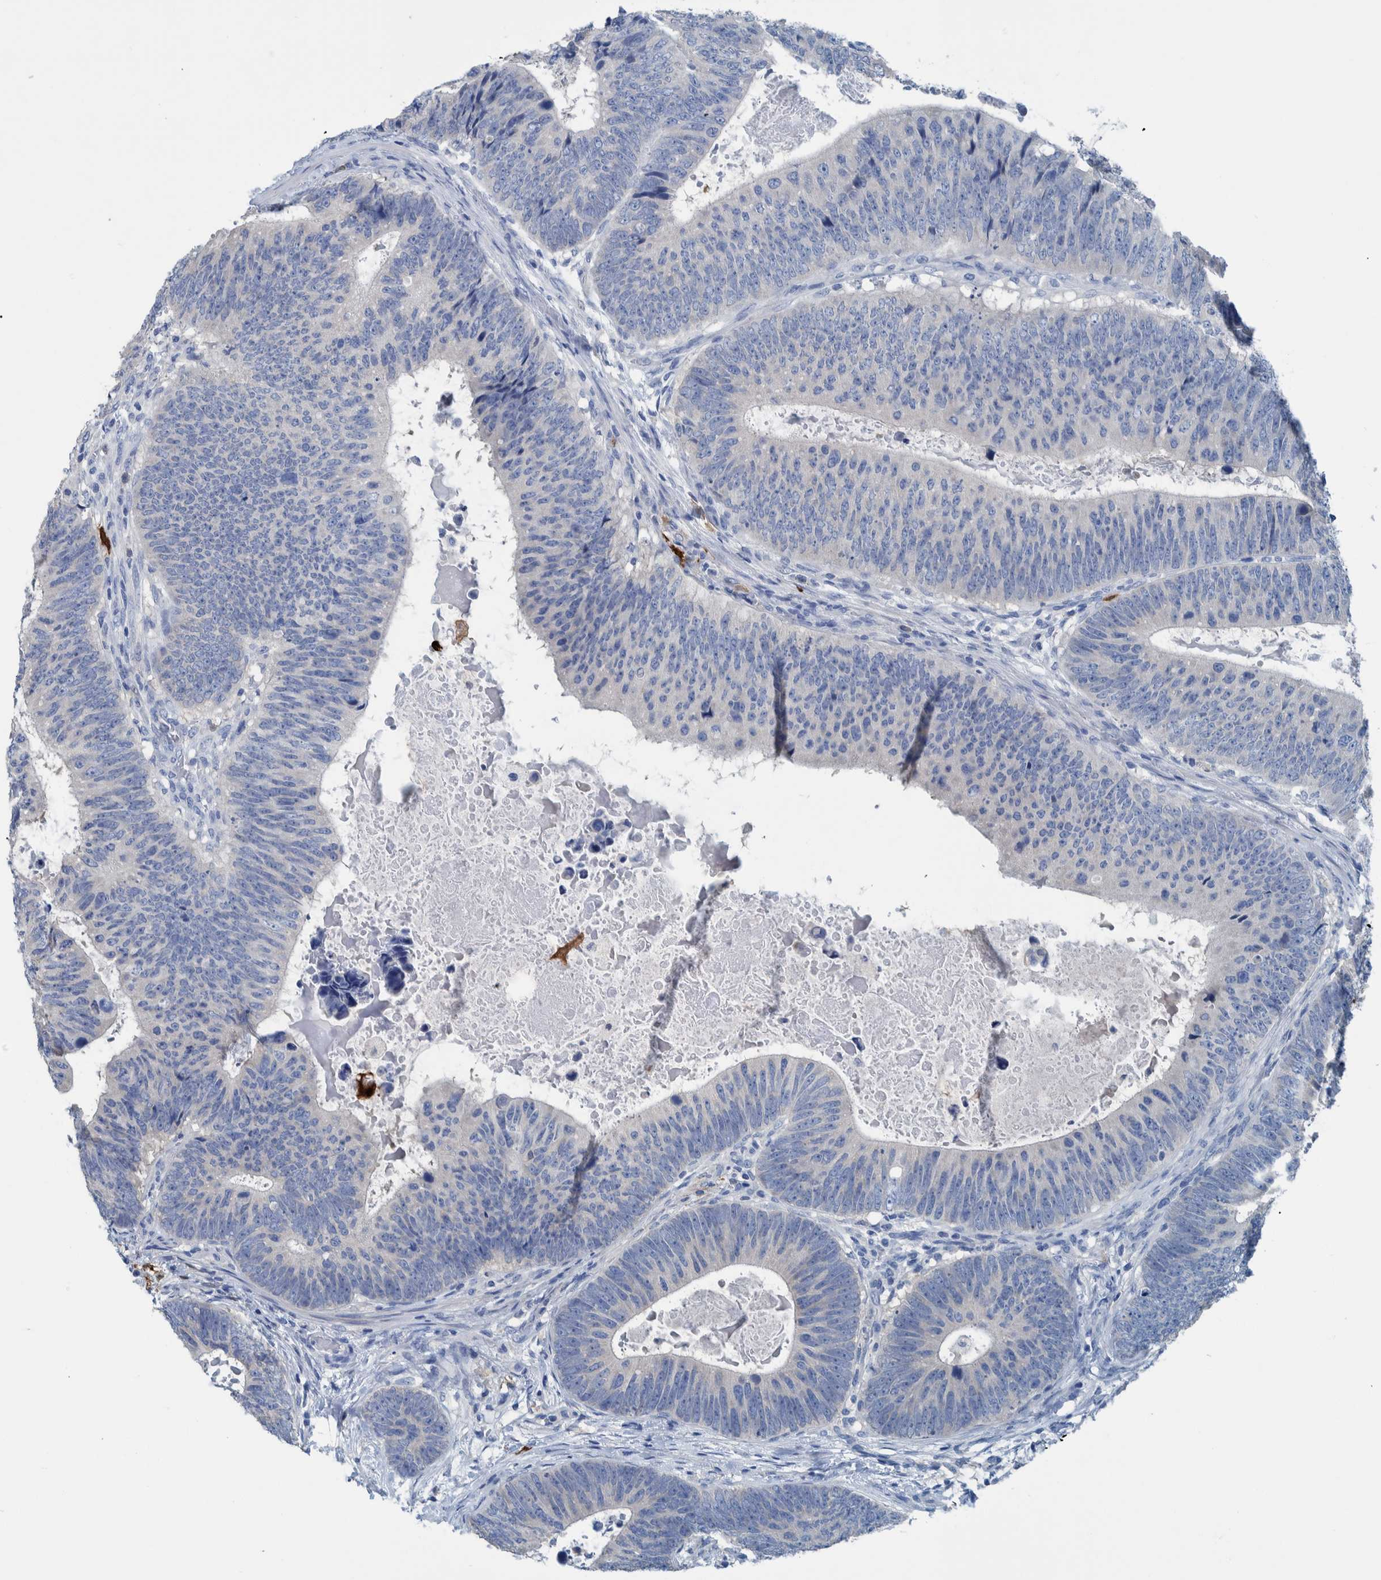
{"staining": {"intensity": "negative", "quantity": "none", "location": "none"}, "tissue": "colorectal cancer", "cell_type": "Tumor cells", "image_type": "cancer", "snomed": [{"axis": "morphology", "description": "Adenocarcinoma, NOS"}, {"axis": "topography", "description": "Colon"}], "caption": "IHC micrograph of human colorectal cancer (adenocarcinoma) stained for a protein (brown), which exhibits no expression in tumor cells.", "gene": "IDO1", "patient": {"sex": "male", "age": 56}}